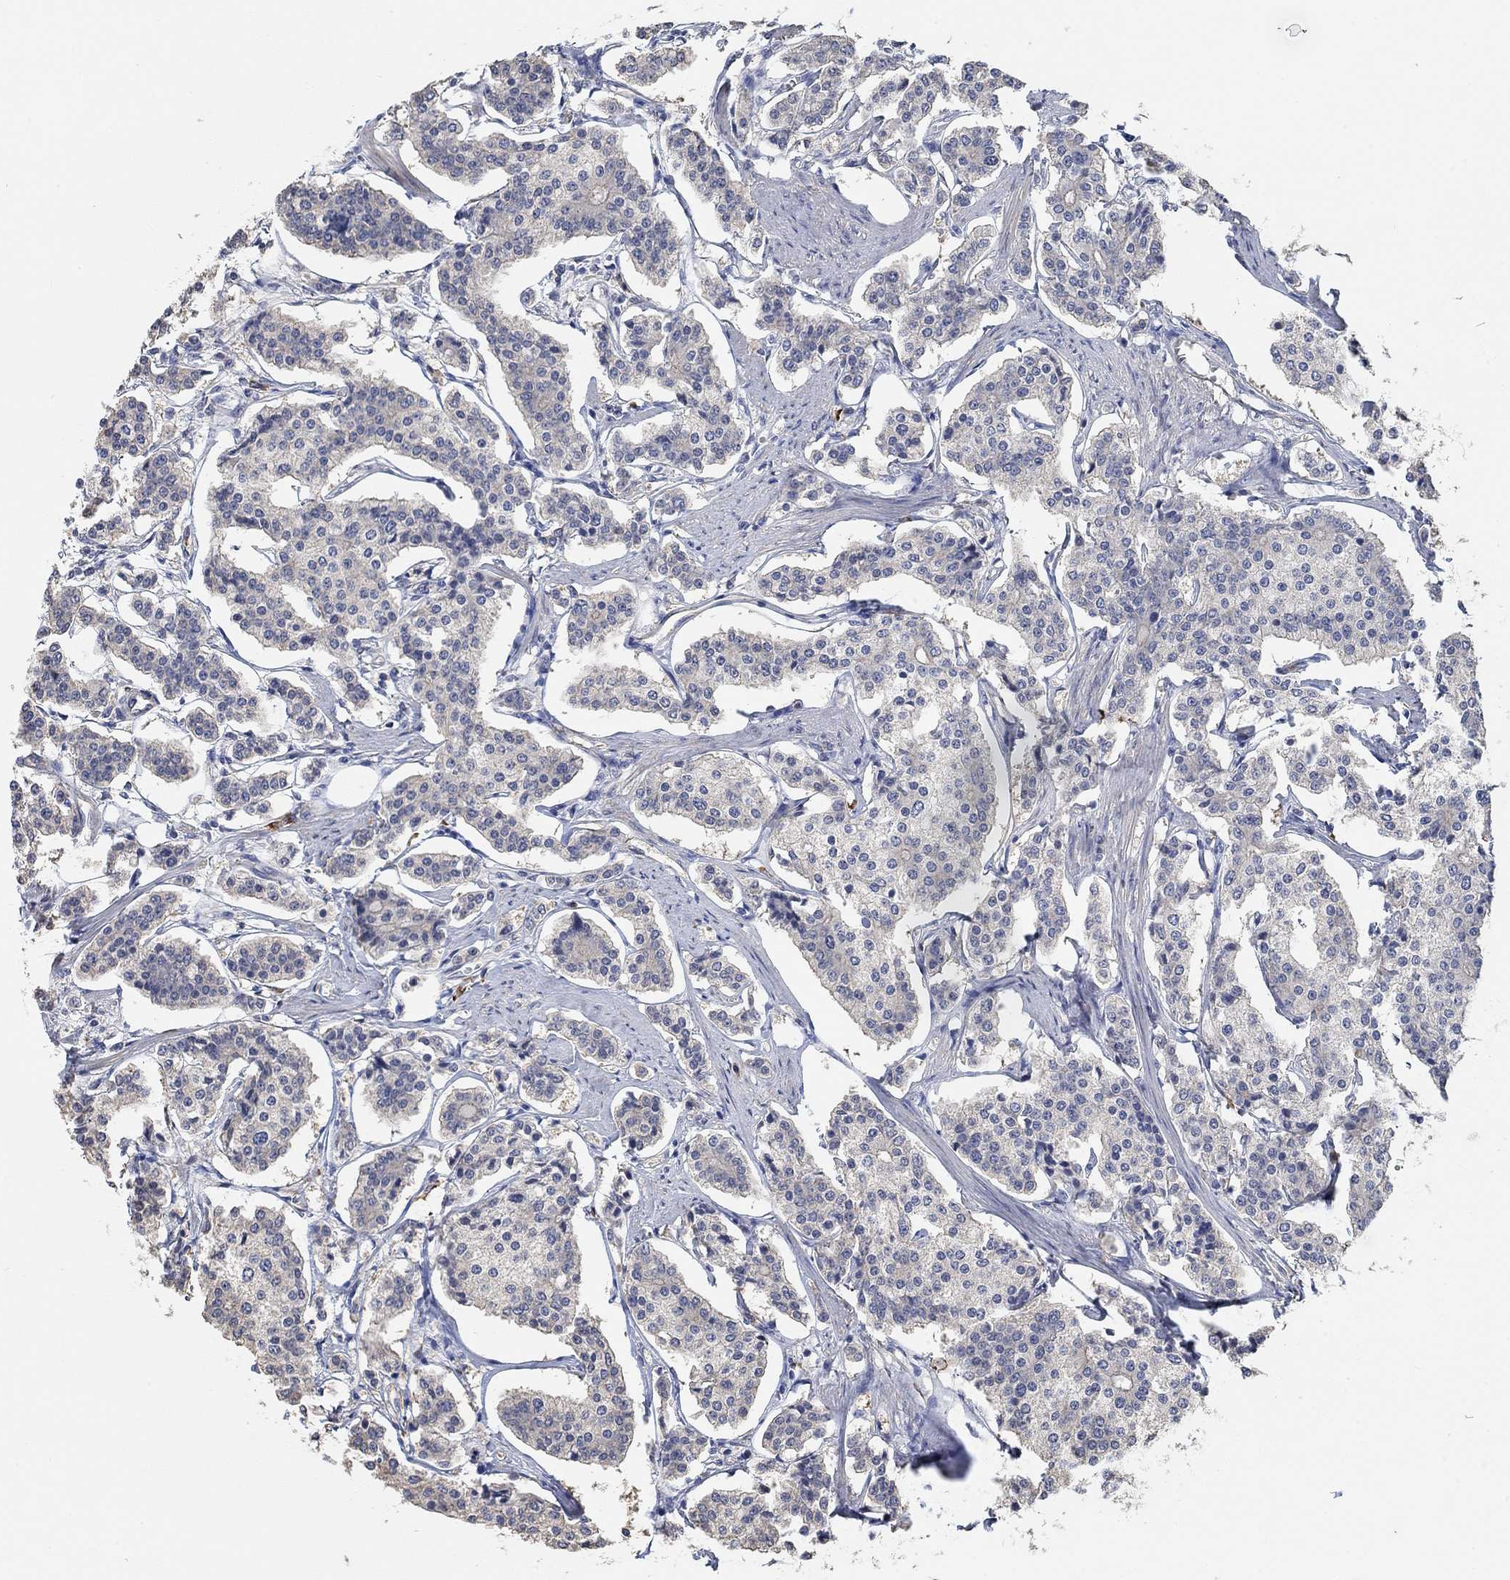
{"staining": {"intensity": "weak", "quantity": "<25%", "location": "cytoplasmic/membranous"}, "tissue": "carcinoid", "cell_type": "Tumor cells", "image_type": "cancer", "snomed": [{"axis": "morphology", "description": "Carcinoid, malignant, NOS"}, {"axis": "topography", "description": "Small intestine"}], "caption": "Tumor cells are negative for brown protein staining in malignant carcinoid. Nuclei are stained in blue.", "gene": "SYT16", "patient": {"sex": "female", "age": 65}}